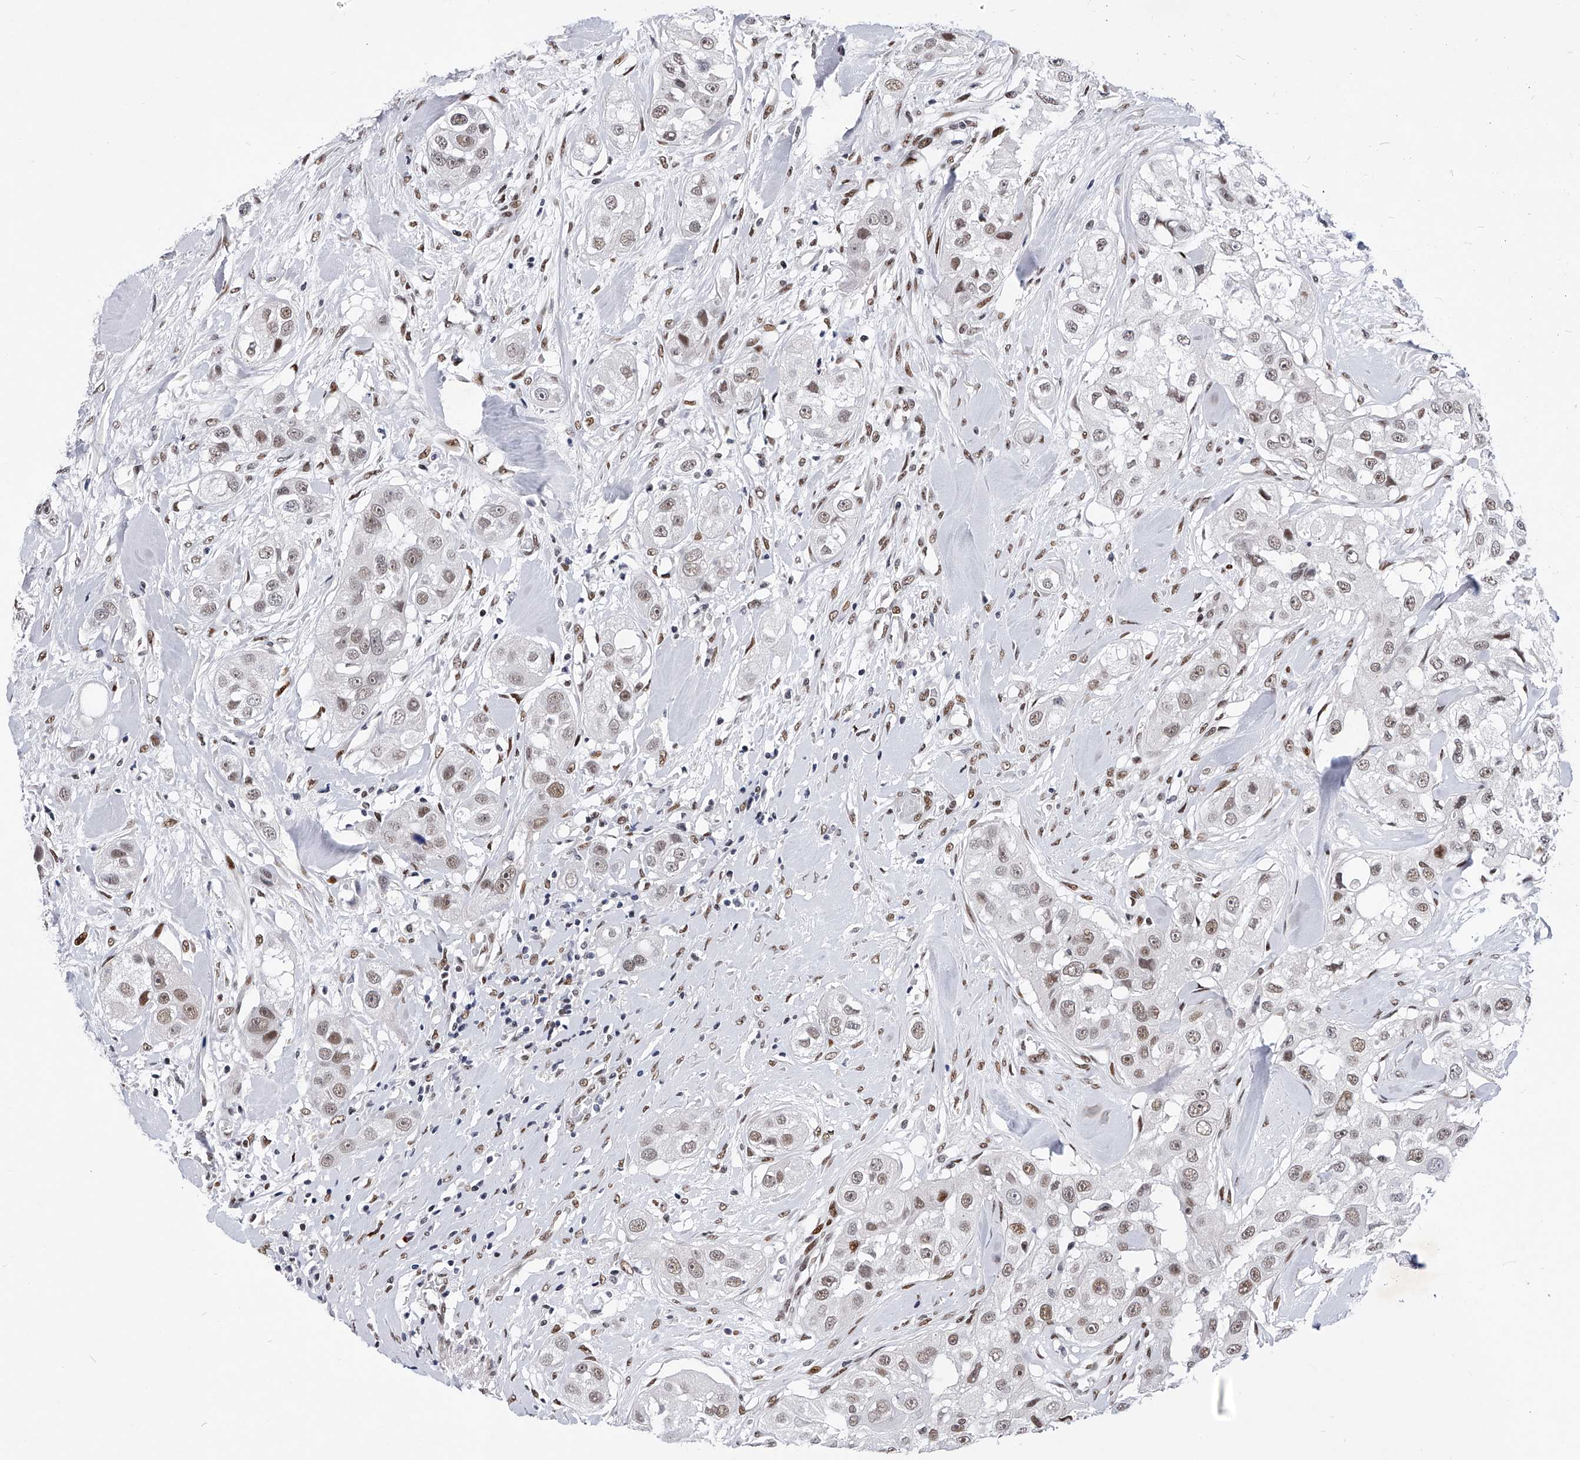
{"staining": {"intensity": "weak", "quantity": ">75%", "location": "nuclear"}, "tissue": "head and neck cancer", "cell_type": "Tumor cells", "image_type": "cancer", "snomed": [{"axis": "morphology", "description": "Normal tissue, NOS"}, {"axis": "morphology", "description": "Squamous cell carcinoma, NOS"}, {"axis": "topography", "description": "Skeletal muscle"}, {"axis": "topography", "description": "Head-Neck"}], "caption": "Tumor cells demonstrate low levels of weak nuclear positivity in about >75% of cells in head and neck cancer (squamous cell carcinoma).", "gene": "TESK2", "patient": {"sex": "male", "age": 51}}